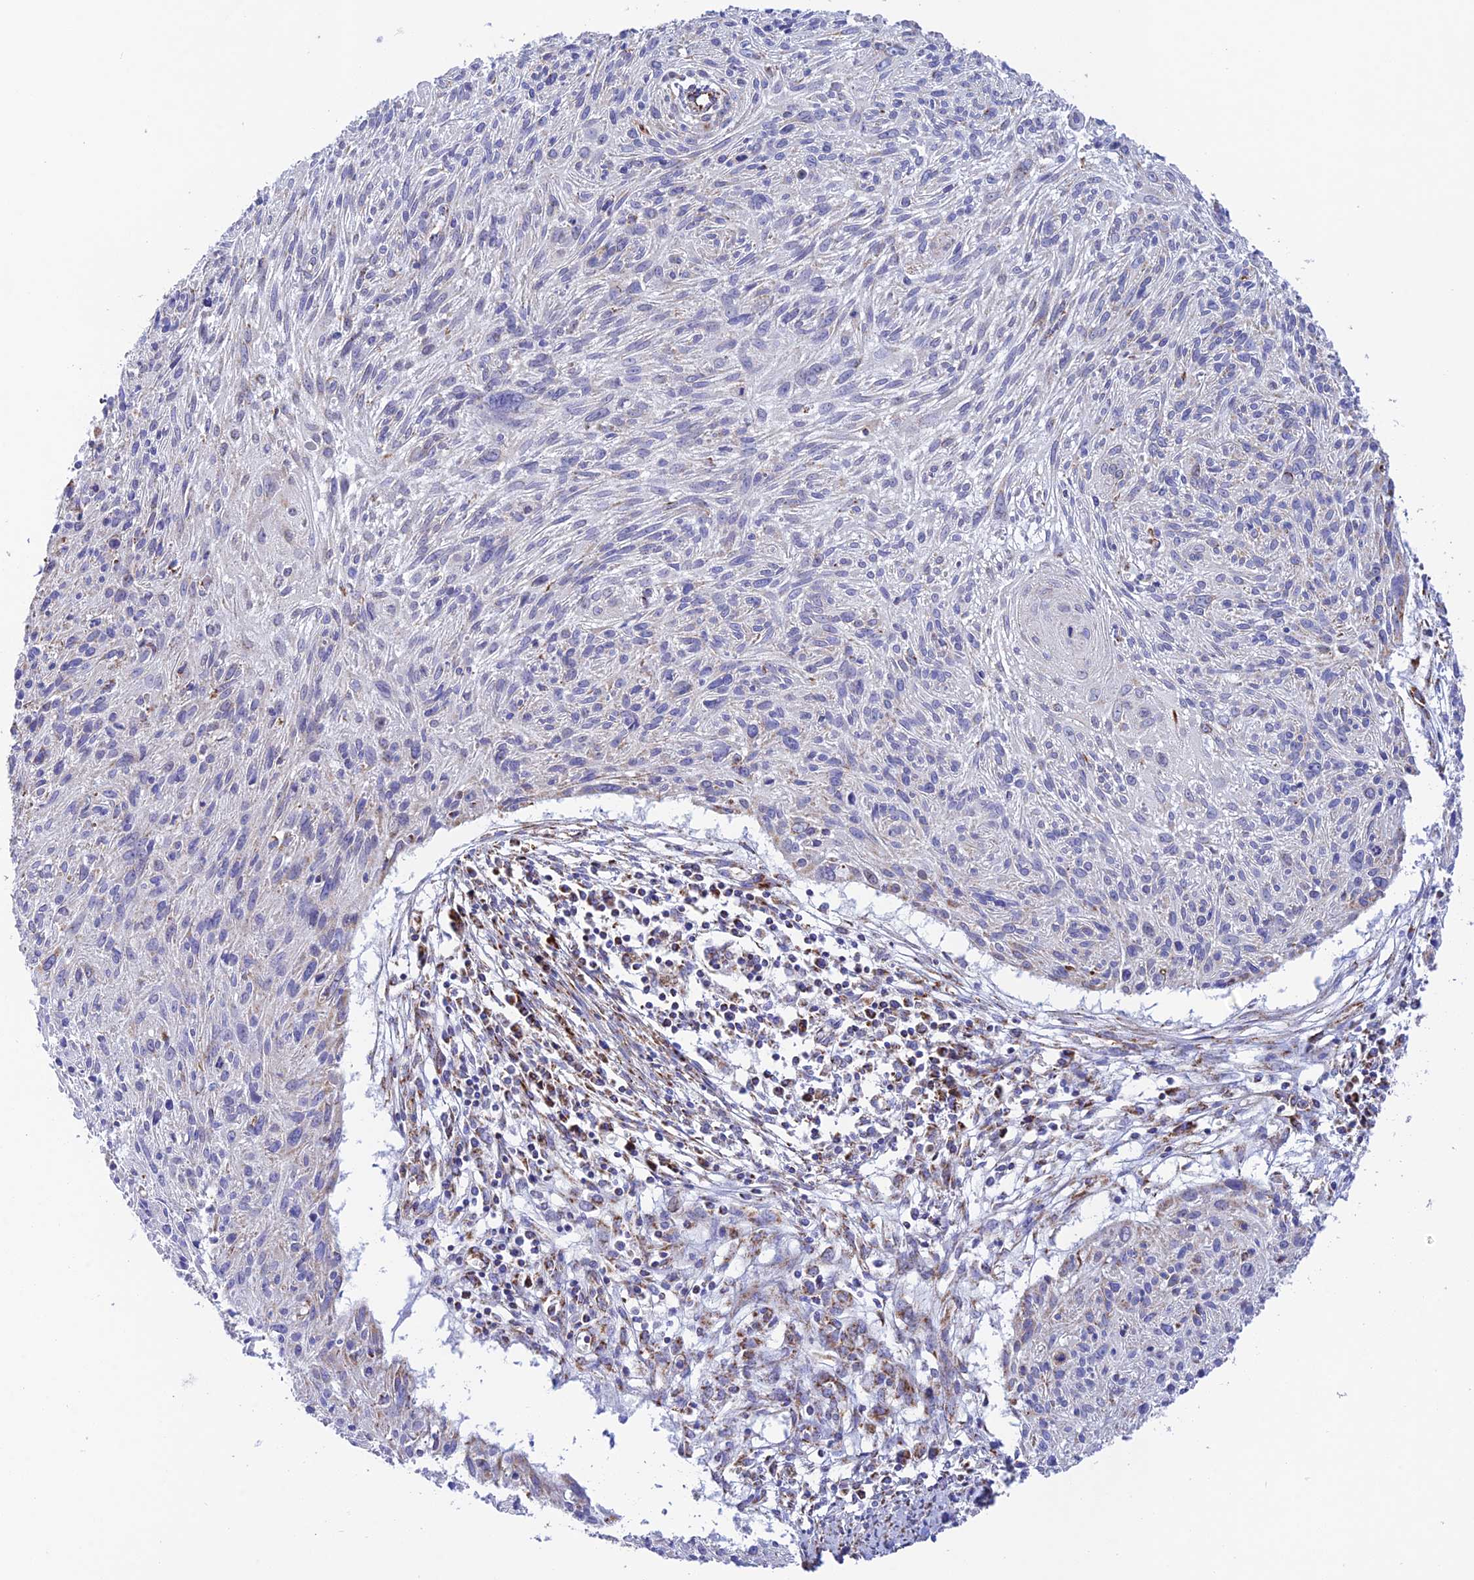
{"staining": {"intensity": "strong", "quantity": "<25%", "location": "cytoplasmic/membranous"}, "tissue": "cervical cancer", "cell_type": "Tumor cells", "image_type": "cancer", "snomed": [{"axis": "morphology", "description": "Squamous cell carcinoma, NOS"}, {"axis": "topography", "description": "Cervix"}], "caption": "Protein staining of cervical squamous cell carcinoma tissue demonstrates strong cytoplasmic/membranous staining in about <25% of tumor cells.", "gene": "CHCHD3", "patient": {"sex": "female", "age": 51}}